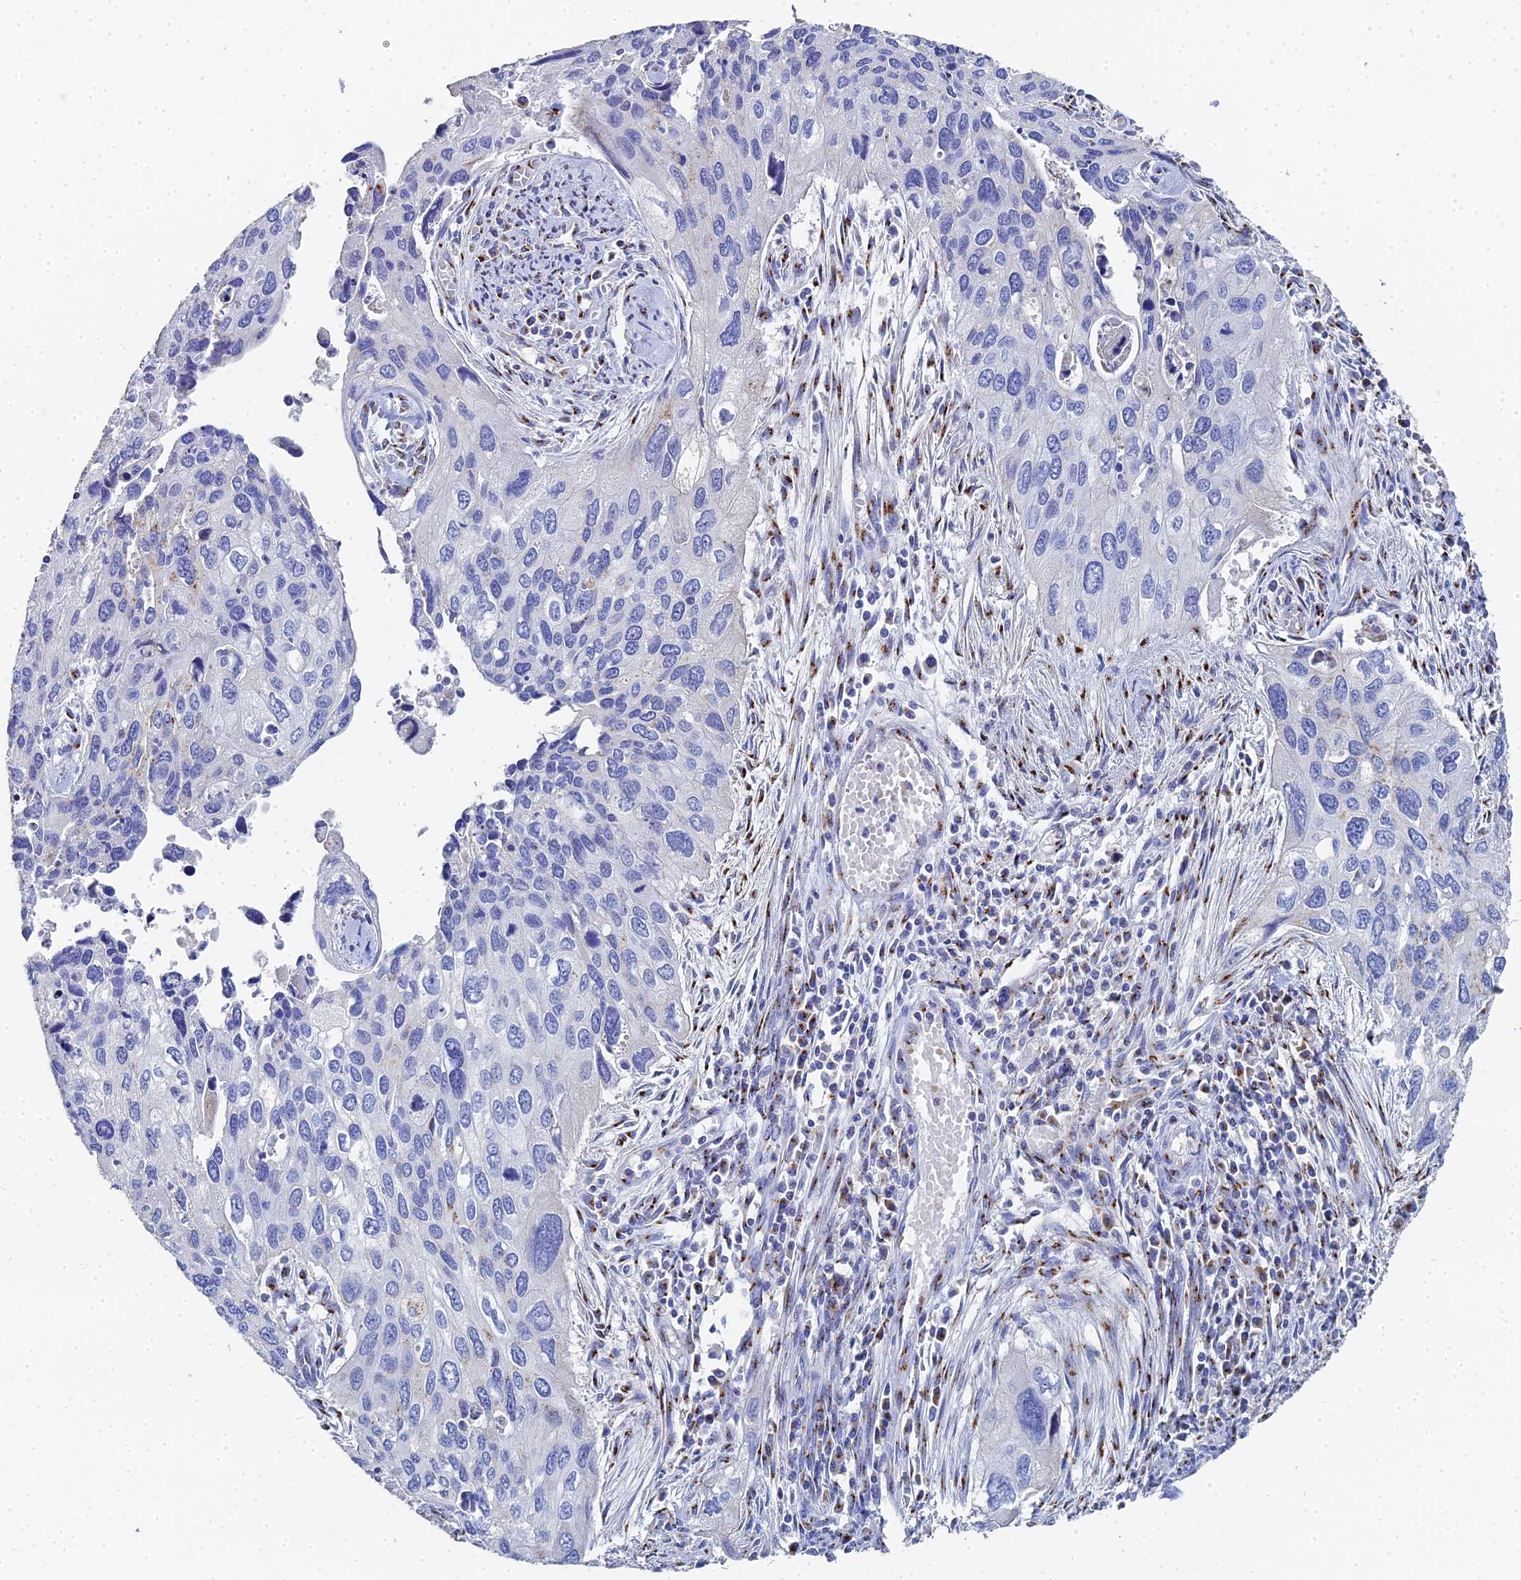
{"staining": {"intensity": "negative", "quantity": "none", "location": "none"}, "tissue": "cervical cancer", "cell_type": "Tumor cells", "image_type": "cancer", "snomed": [{"axis": "morphology", "description": "Squamous cell carcinoma, NOS"}, {"axis": "topography", "description": "Cervix"}], "caption": "The immunohistochemistry micrograph has no significant staining in tumor cells of squamous cell carcinoma (cervical) tissue.", "gene": "ENSG00000268674", "patient": {"sex": "female", "age": 55}}